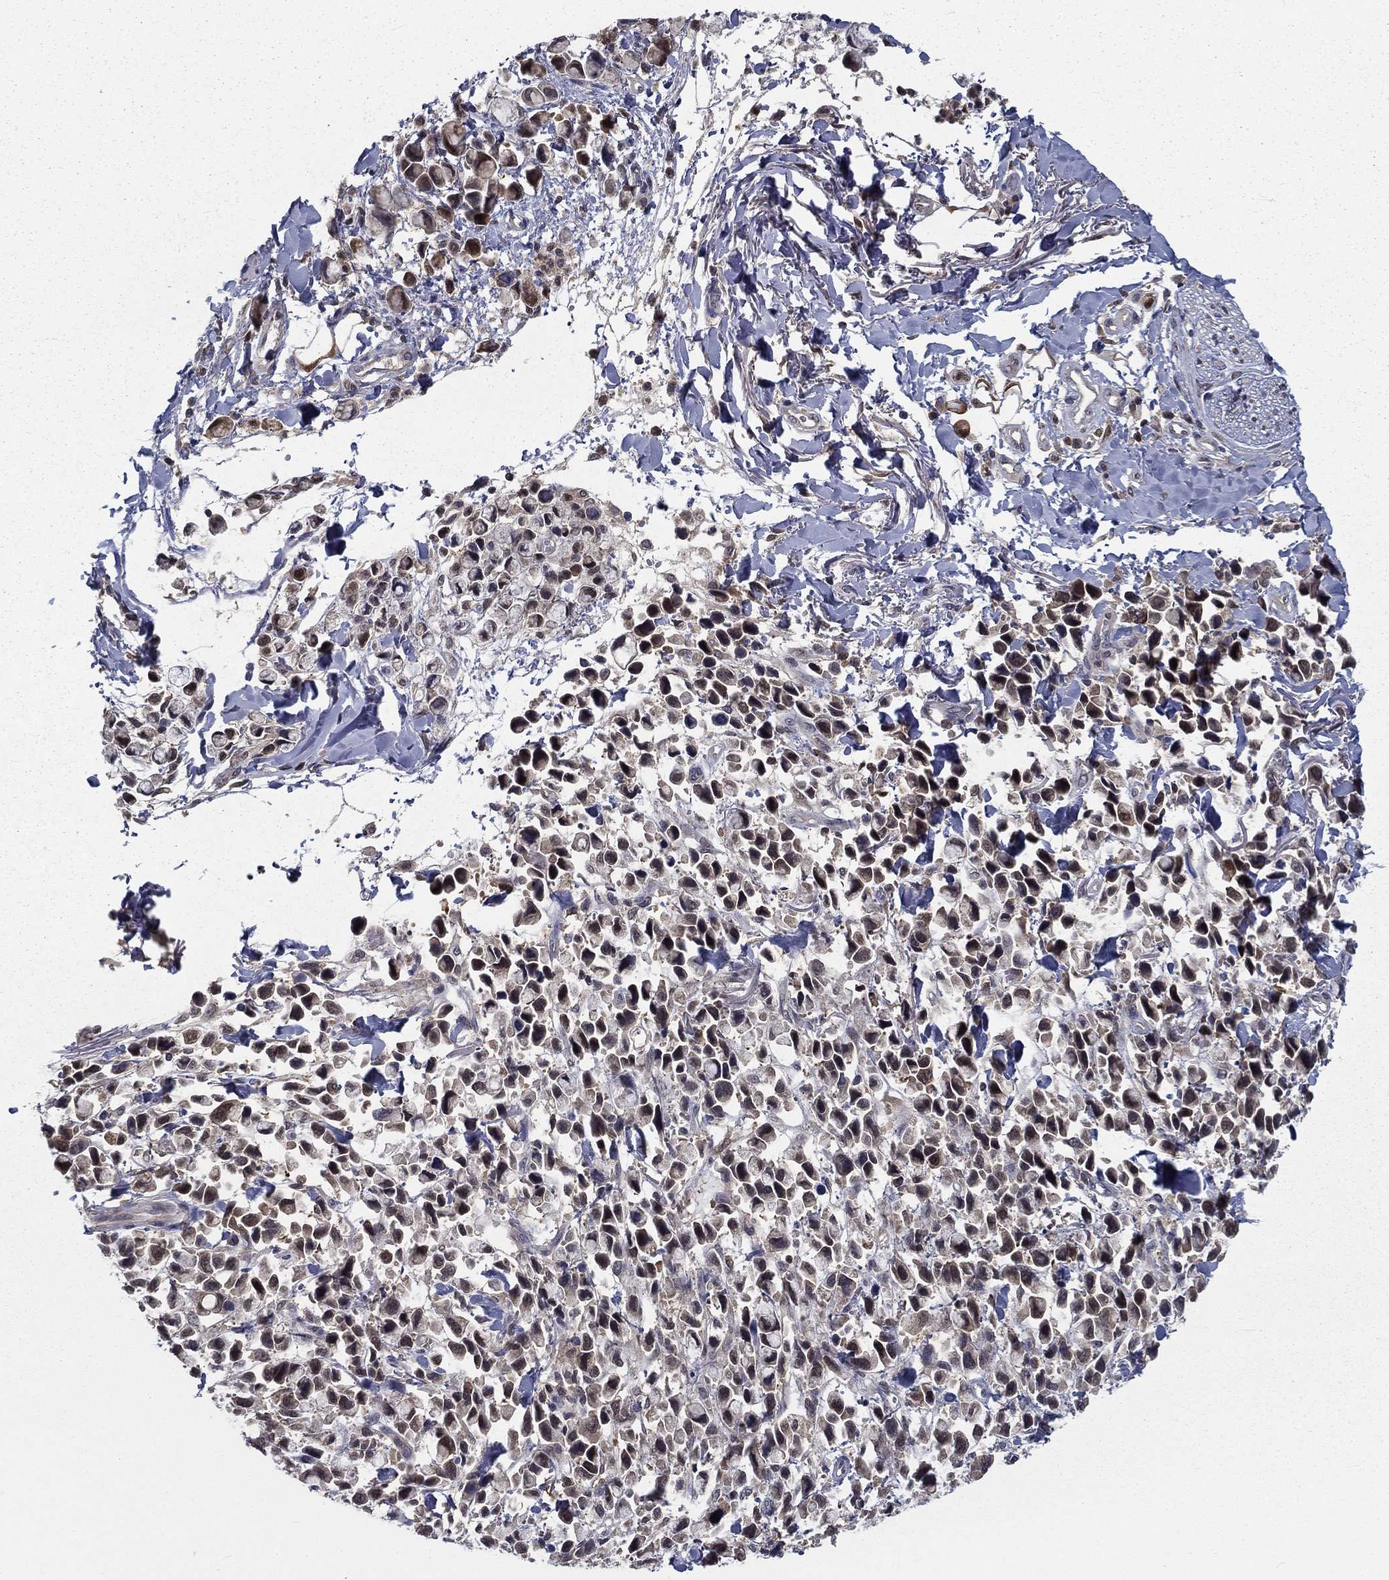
{"staining": {"intensity": "moderate", "quantity": "<25%", "location": "cytoplasmic/membranous,nuclear"}, "tissue": "stomach cancer", "cell_type": "Tumor cells", "image_type": "cancer", "snomed": [{"axis": "morphology", "description": "Adenocarcinoma, NOS"}, {"axis": "topography", "description": "Stomach"}], "caption": "This image displays IHC staining of human adenocarcinoma (stomach), with low moderate cytoplasmic/membranous and nuclear positivity in approximately <25% of tumor cells.", "gene": "NIT2", "patient": {"sex": "female", "age": 81}}